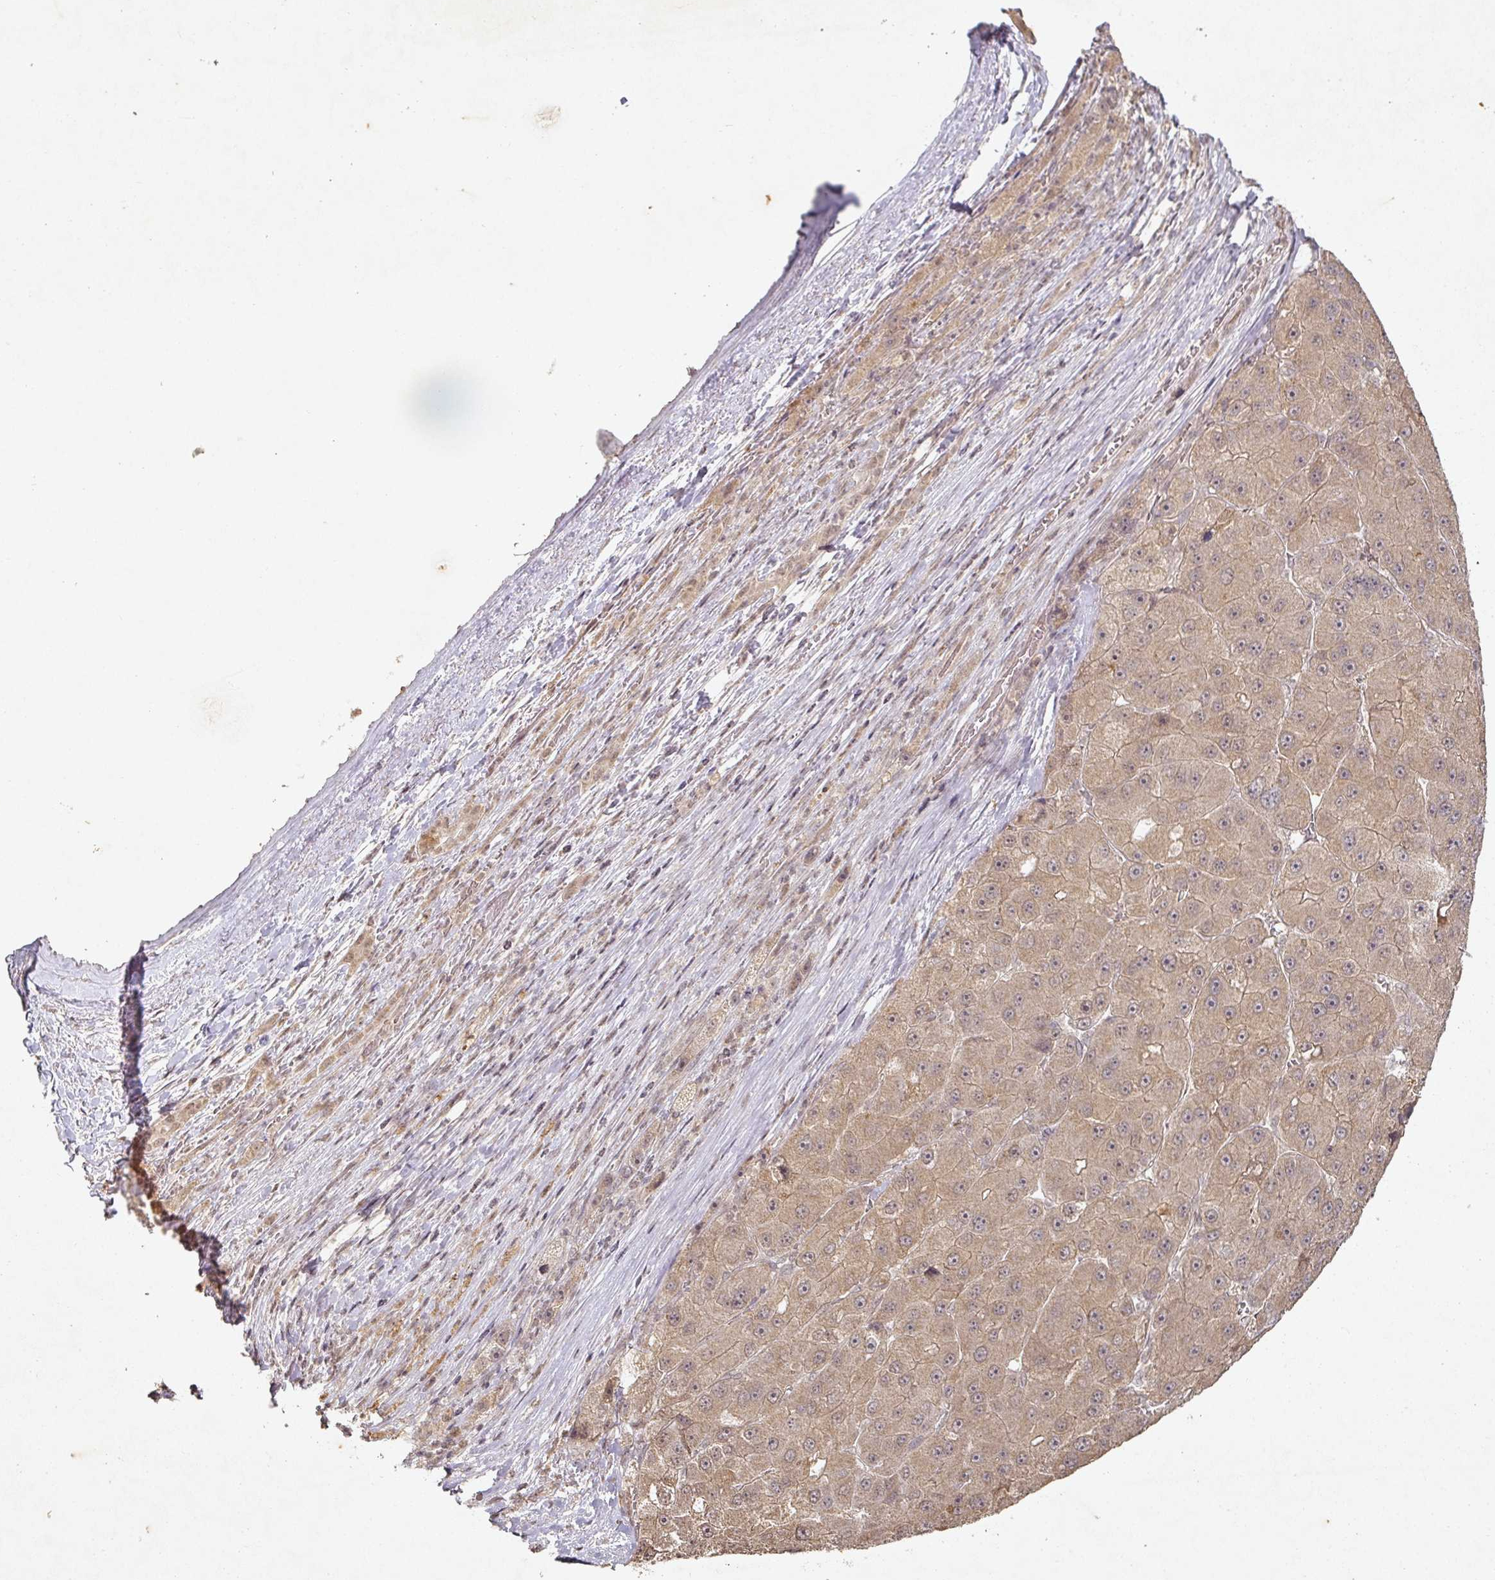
{"staining": {"intensity": "weak", "quantity": ">75%", "location": "cytoplasmic/membranous"}, "tissue": "liver cancer", "cell_type": "Tumor cells", "image_type": "cancer", "snomed": [{"axis": "morphology", "description": "Carcinoma, Hepatocellular, NOS"}, {"axis": "topography", "description": "Liver"}], "caption": "A histopathology image of human hepatocellular carcinoma (liver) stained for a protein shows weak cytoplasmic/membranous brown staining in tumor cells.", "gene": "CAPN5", "patient": {"sex": "female", "age": 73}}